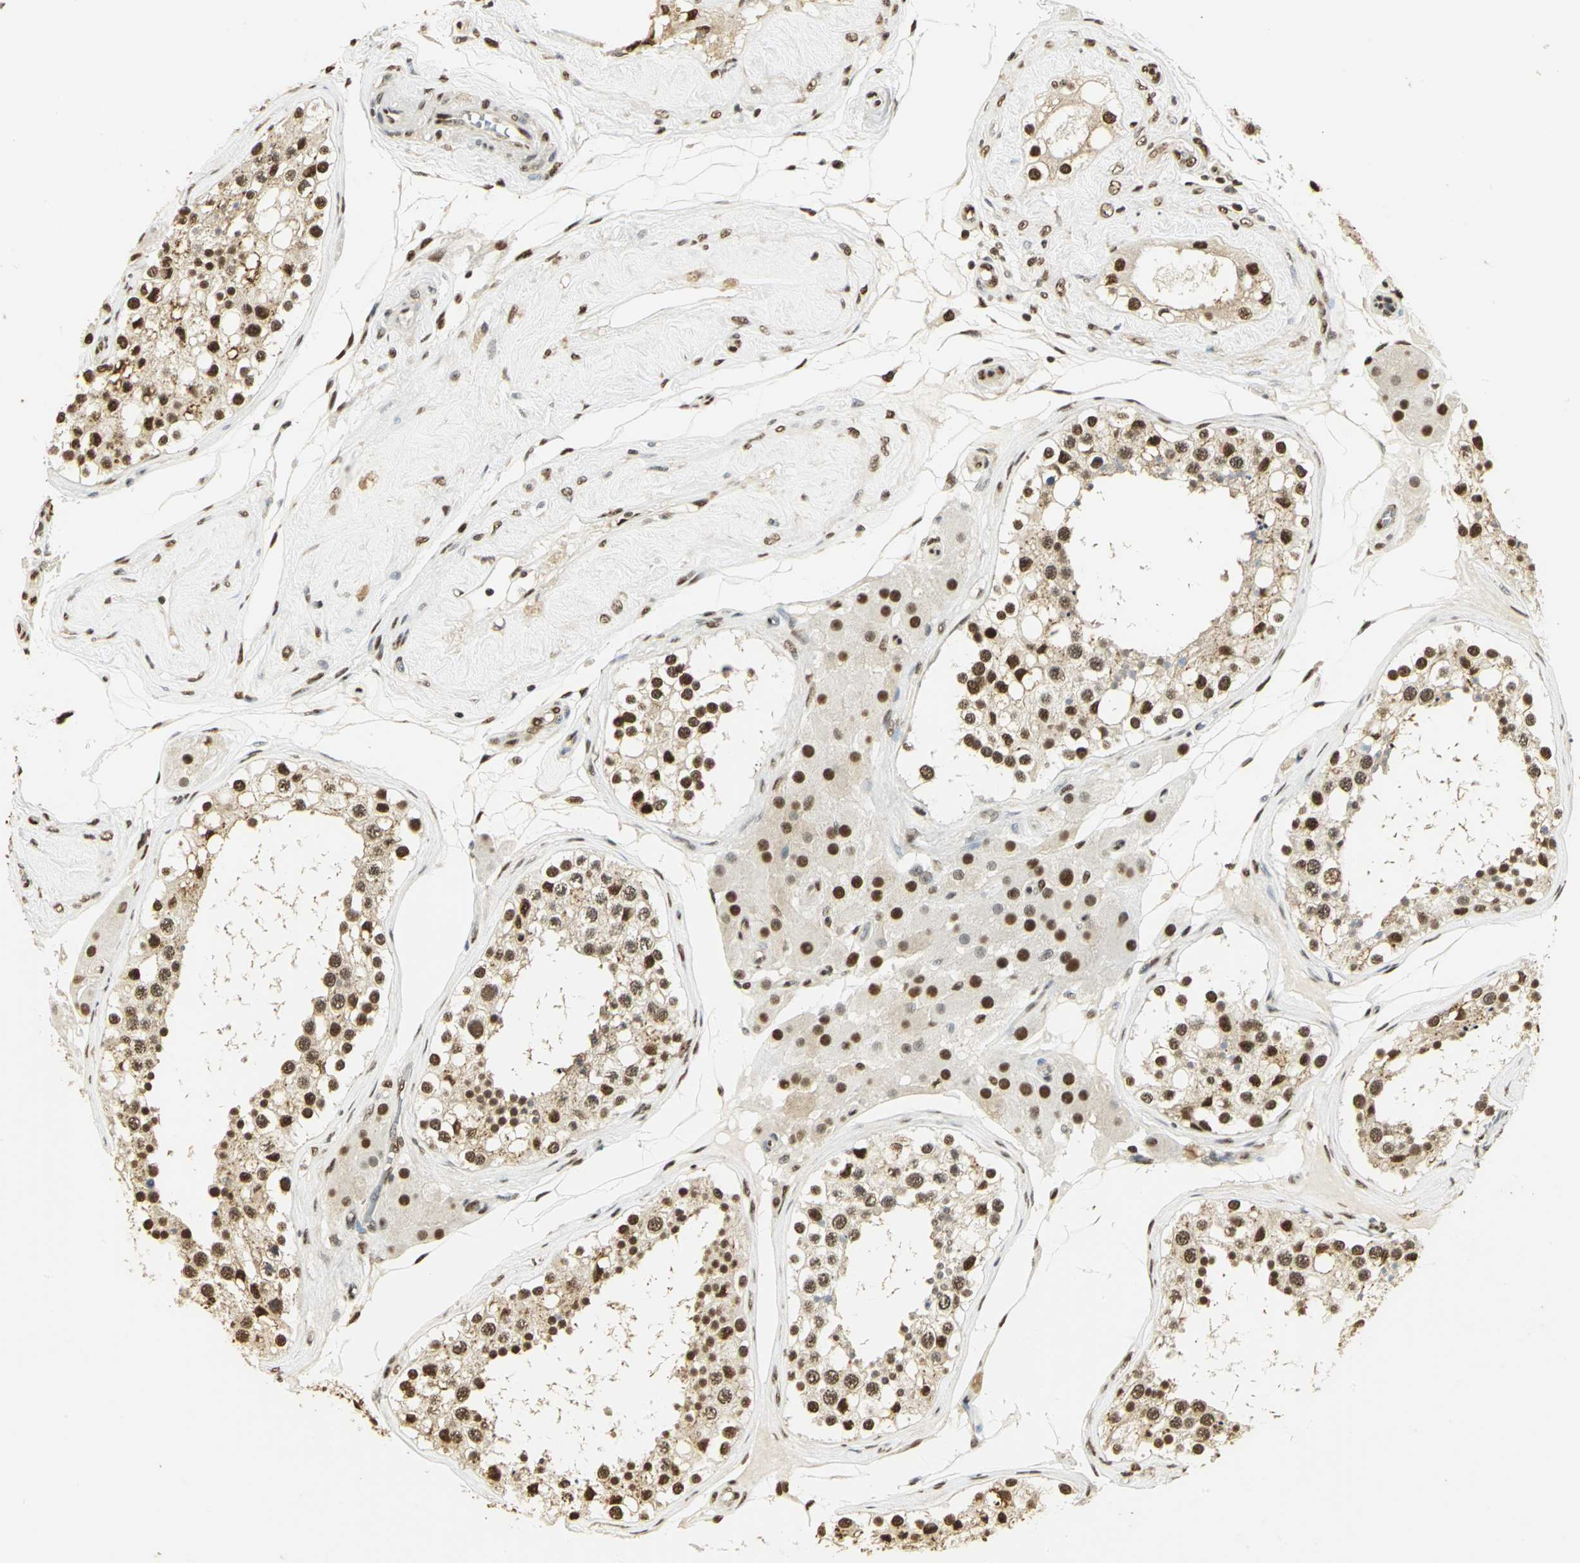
{"staining": {"intensity": "strong", "quantity": ">75%", "location": "cytoplasmic/membranous,nuclear"}, "tissue": "testis", "cell_type": "Cells in seminiferous ducts", "image_type": "normal", "snomed": [{"axis": "morphology", "description": "Normal tissue, NOS"}, {"axis": "topography", "description": "Testis"}], "caption": "This image displays immunohistochemistry staining of benign testis, with high strong cytoplasmic/membranous,nuclear positivity in approximately >75% of cells in seminiferous ducts.", "gene": "SET", "patient": {"sex": "male", "age": 68}}